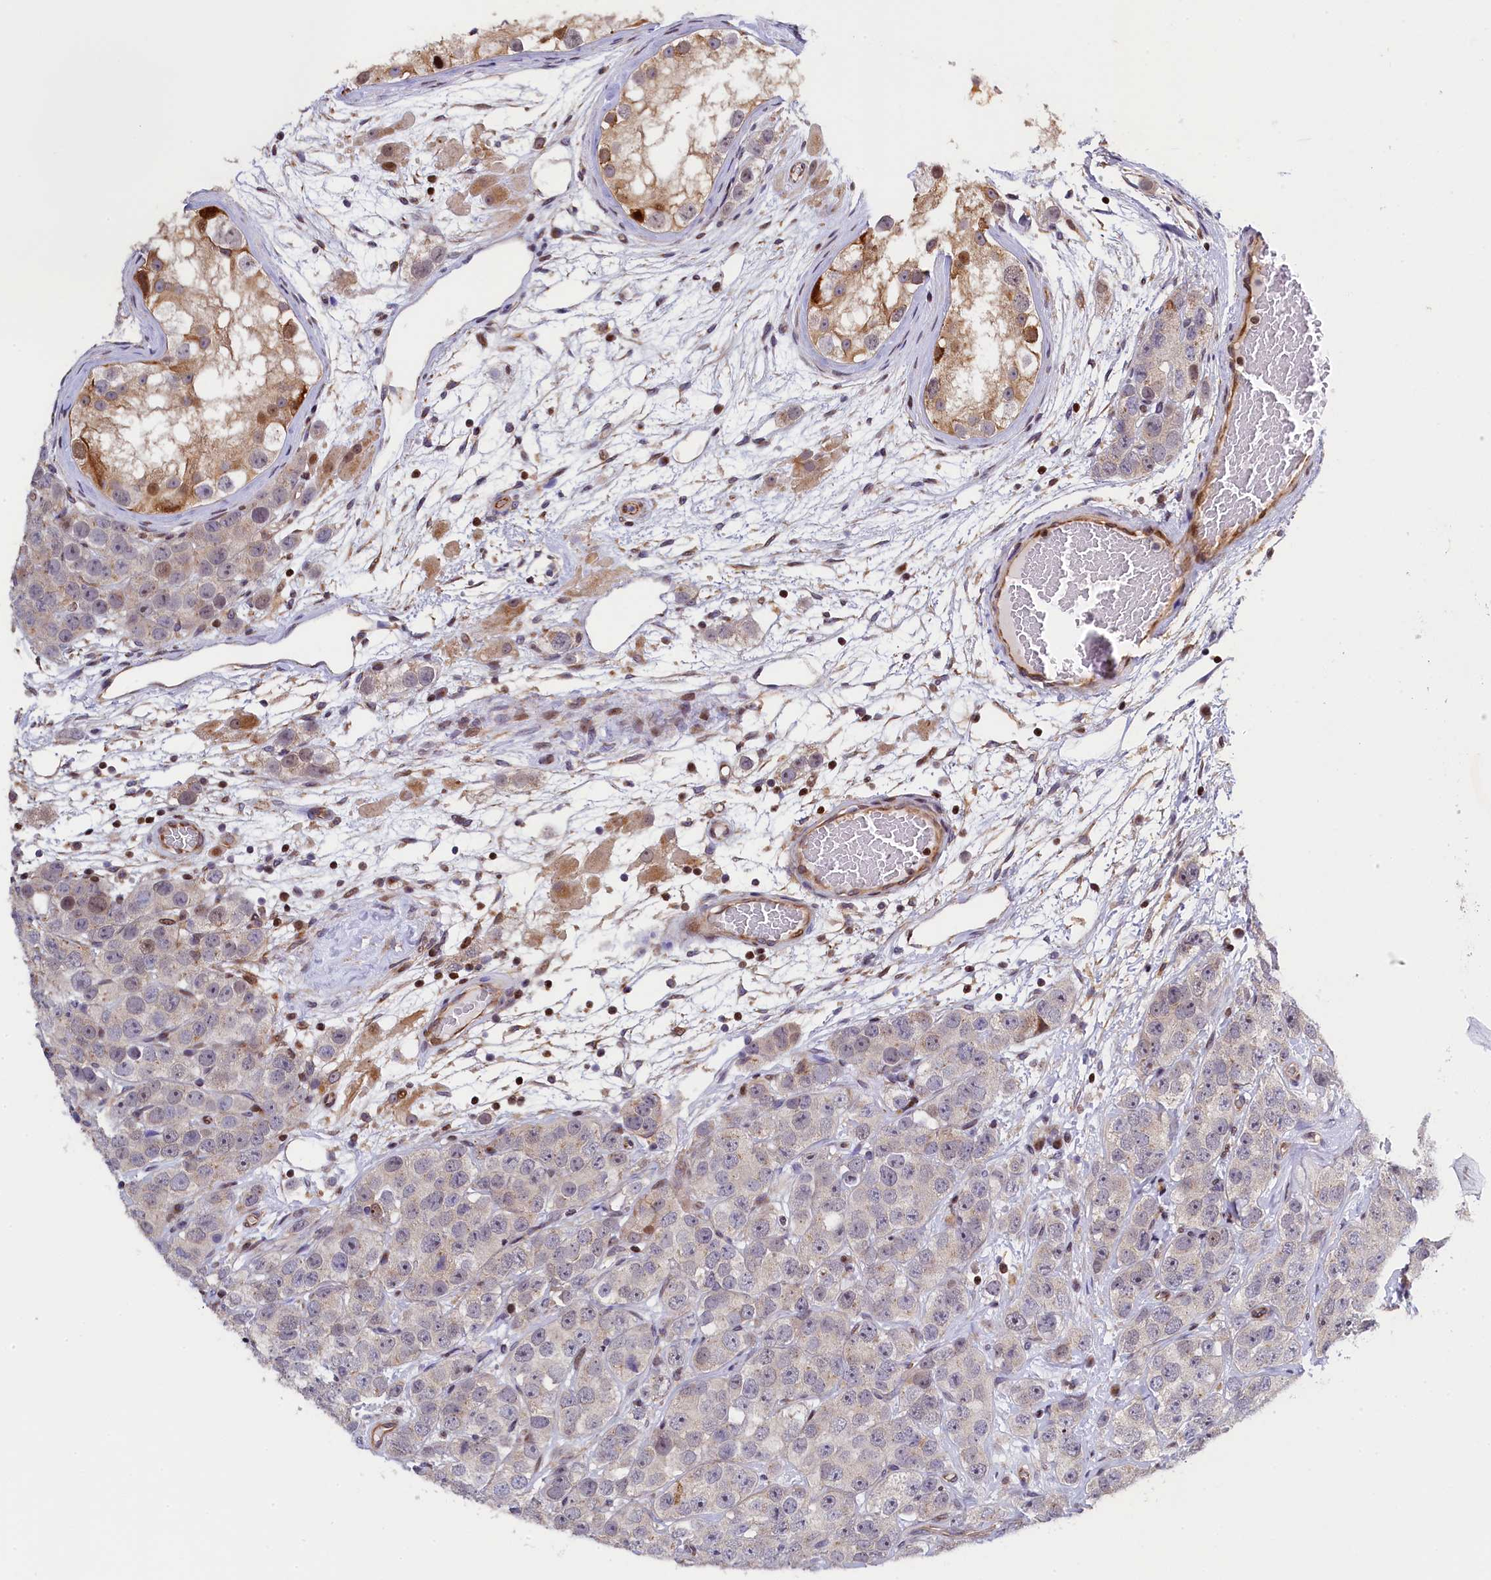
{"staining": {"intensity": "negative", "quantity": "none", "location": "none"}, "tissue": "testis cancer", "cell_type": "Tumor cells", "image_type": "cancer", "snomed": [{"axis": "morphology", "description": "Seminoma, NOS"}, {"axis": "topography", "description": "Testis"}], "caption": "Tumor cells show no significant positivity in testis cancer.", "gene": "TGDS", "patient": {"sex": "male", "age": 28}}